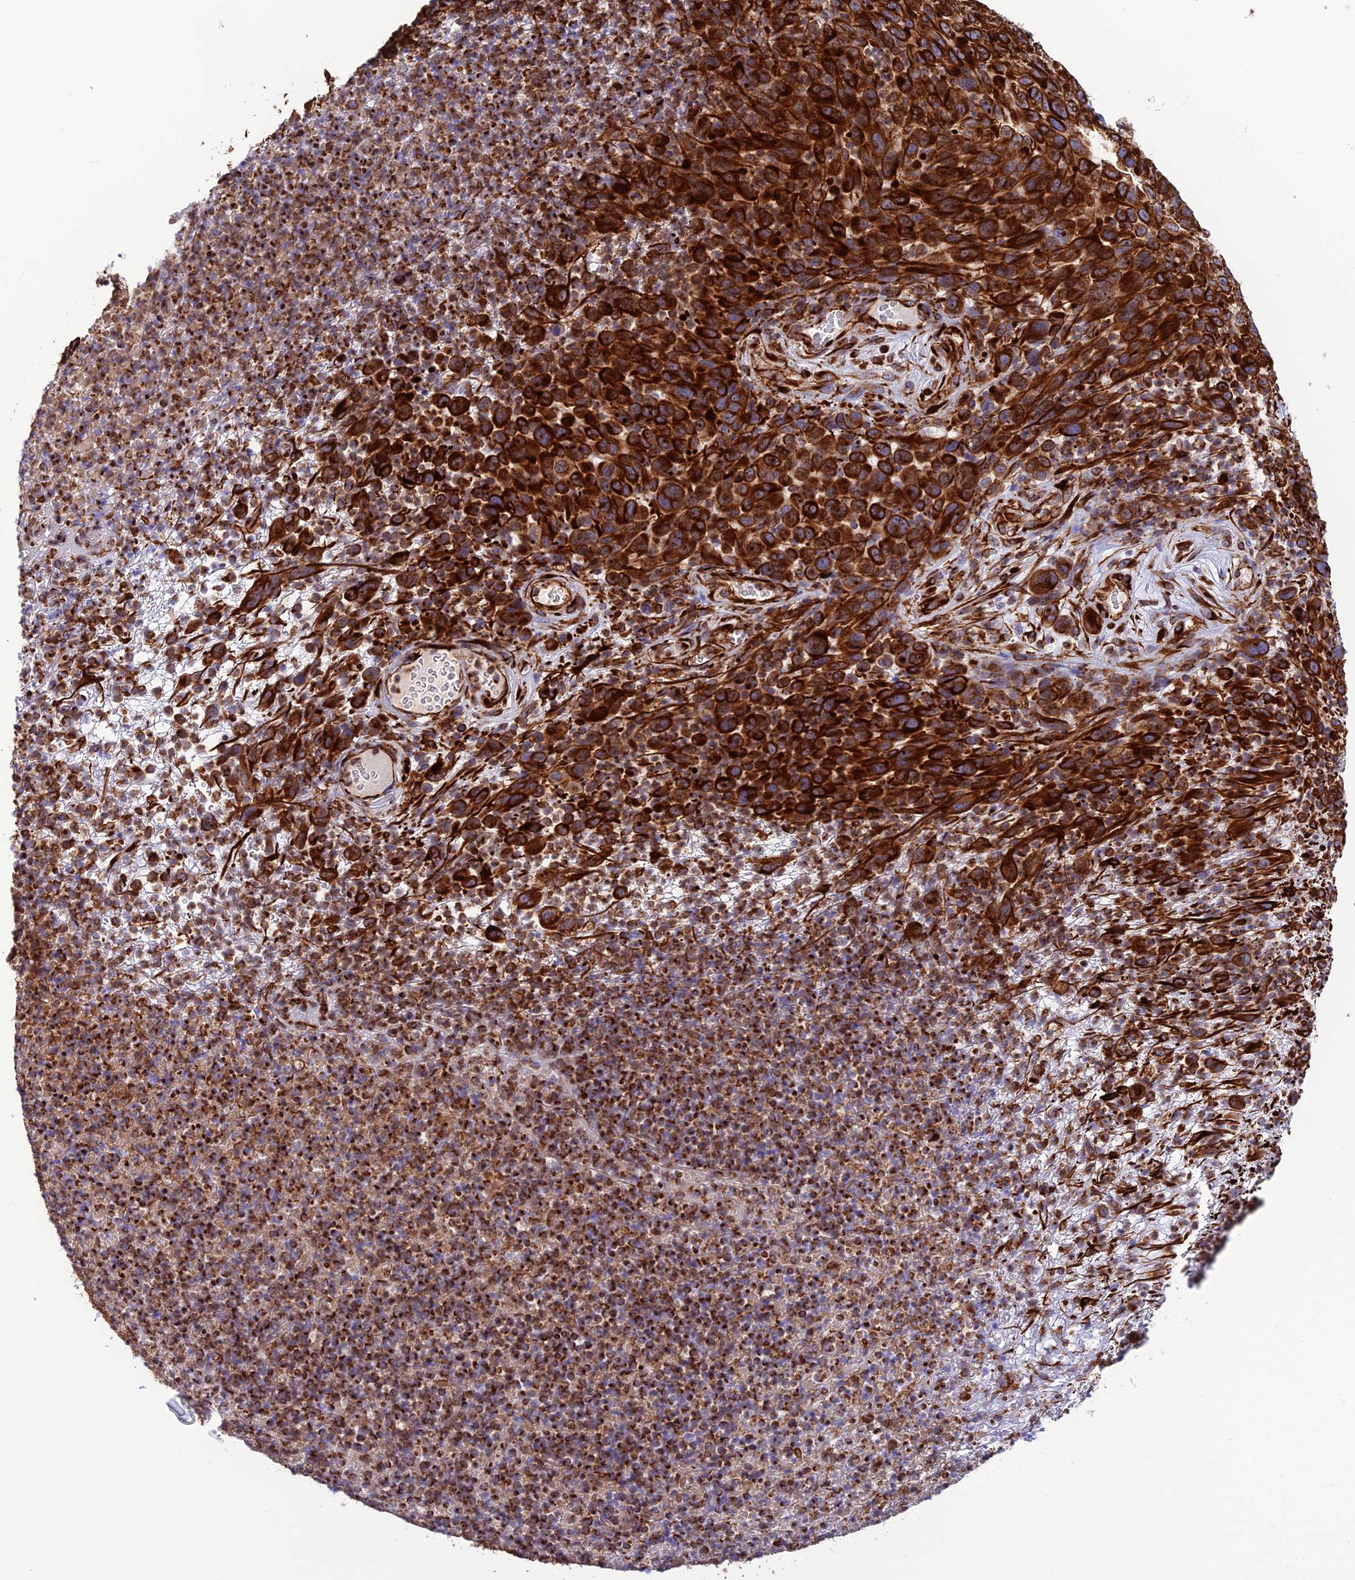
{"staining": {"intensity": "strong", "quantity": ">75%", "location": "cytoplasmic/membranous"}, "tissue": "melanoma", "cell_type": "Tumor cells", "image_type": "cancer", "snomed": [{"axis": "morphology", "description": "Malignant melanoma, NOS"}, {"axis": "topography", "description": "Skin"}], "caption": "Immunohistochemistry (IHC) histopathology image of neoplastic tissue: melanoma stained using IHC exhibits high levels of strong protein expression localized specifically in the cytoplasmic/membranous of tumor cells, appearing as a cytoplasmic/membranous brown color.", "gene": "FBXL20", "patient": {"sex": "male", "age": 49}}